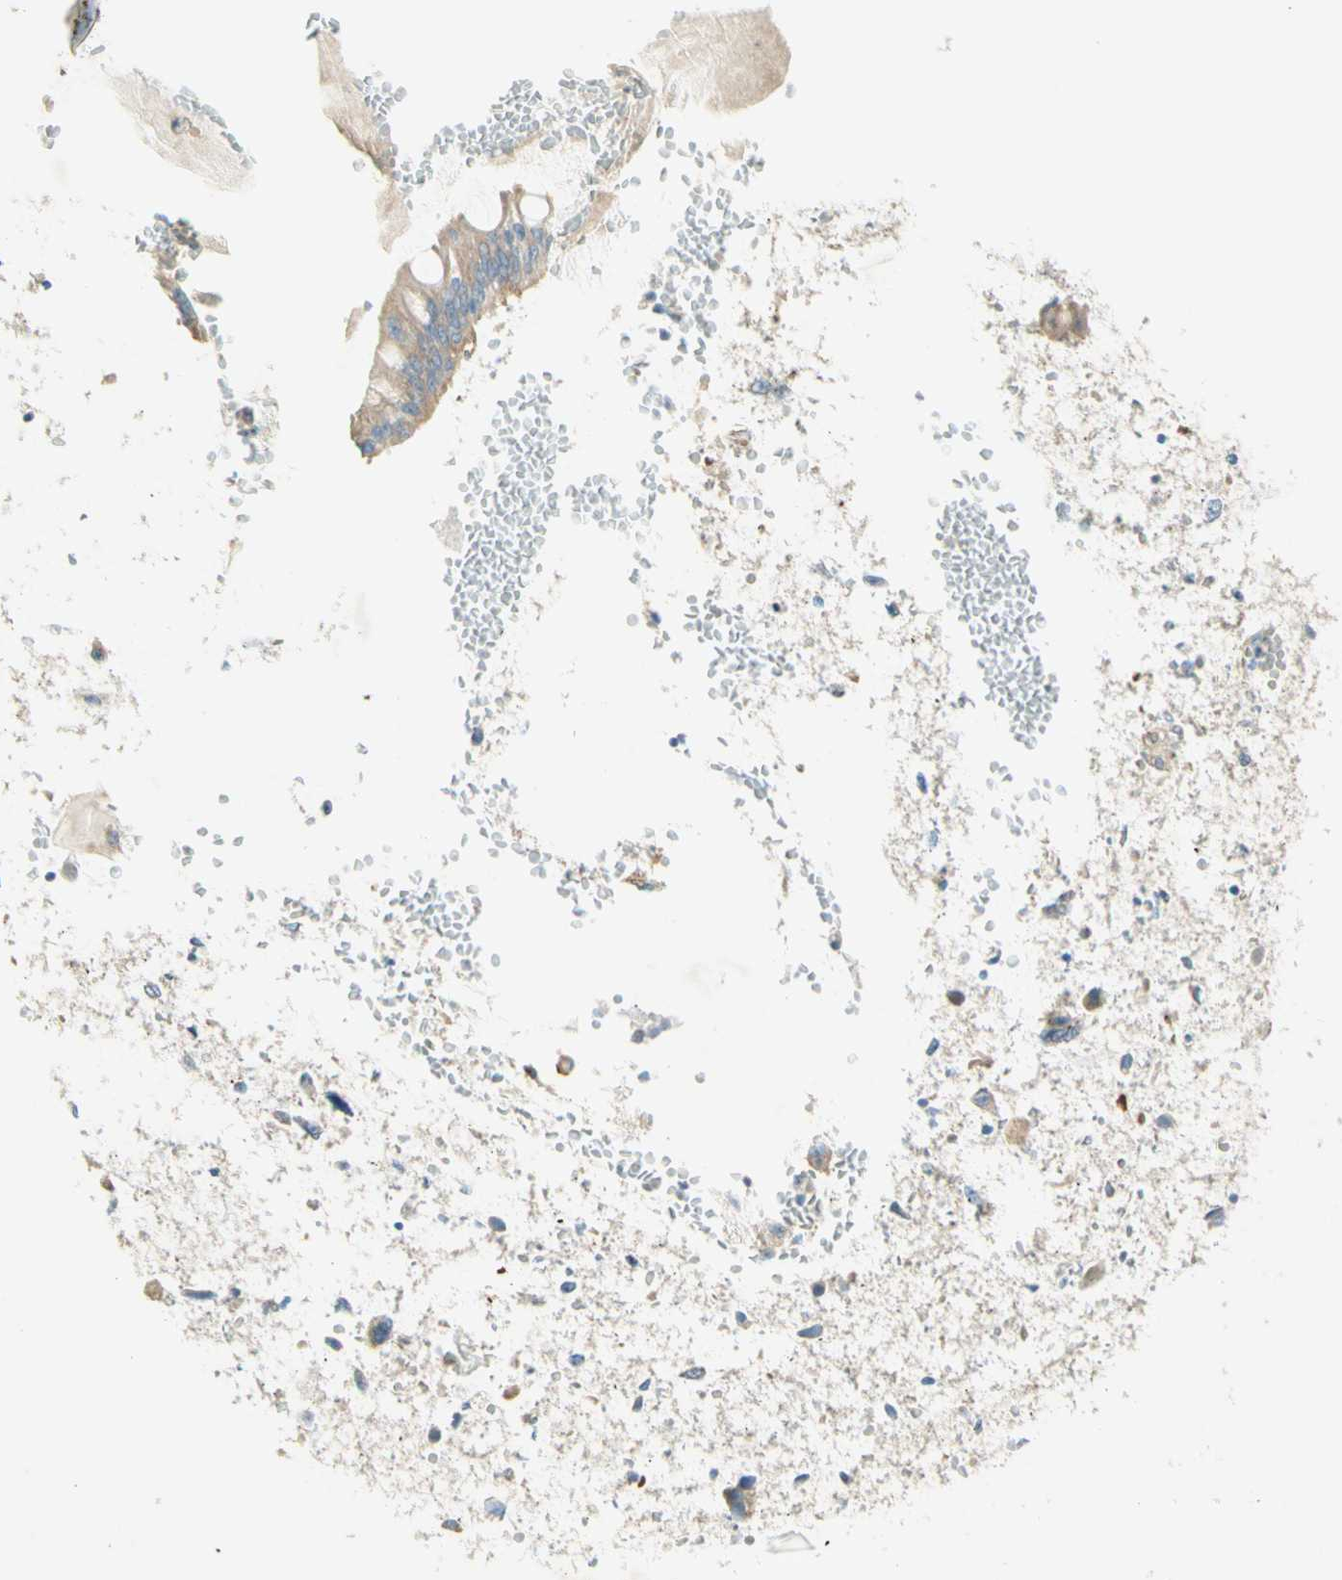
{"staining": {"intensity": "weak", "quantity": ">75%", "location": "cytoplasmic/membranous"}, "tissue": "ovarian cancer", "cell_type": "Tumor cells", "image_type": "cancer", "snomed": [{"axis": "morphology", "description": "Cystadenocarcinoma, mucinous, NOS"}, {"axis": "topography", "description": "Ovary"}], "caption": "Immunohistochemistry of human mucinous cystadenocarcinoma (ovarian) exhibits low levels of weak cytoplasmic/membranous staining in approximately >75% of tumor cells. (Brightfield microscopy of DAB IHC at high magnification).", "gene": "DYNC1H1", "patient": {"sex": "female", "age": 80}}